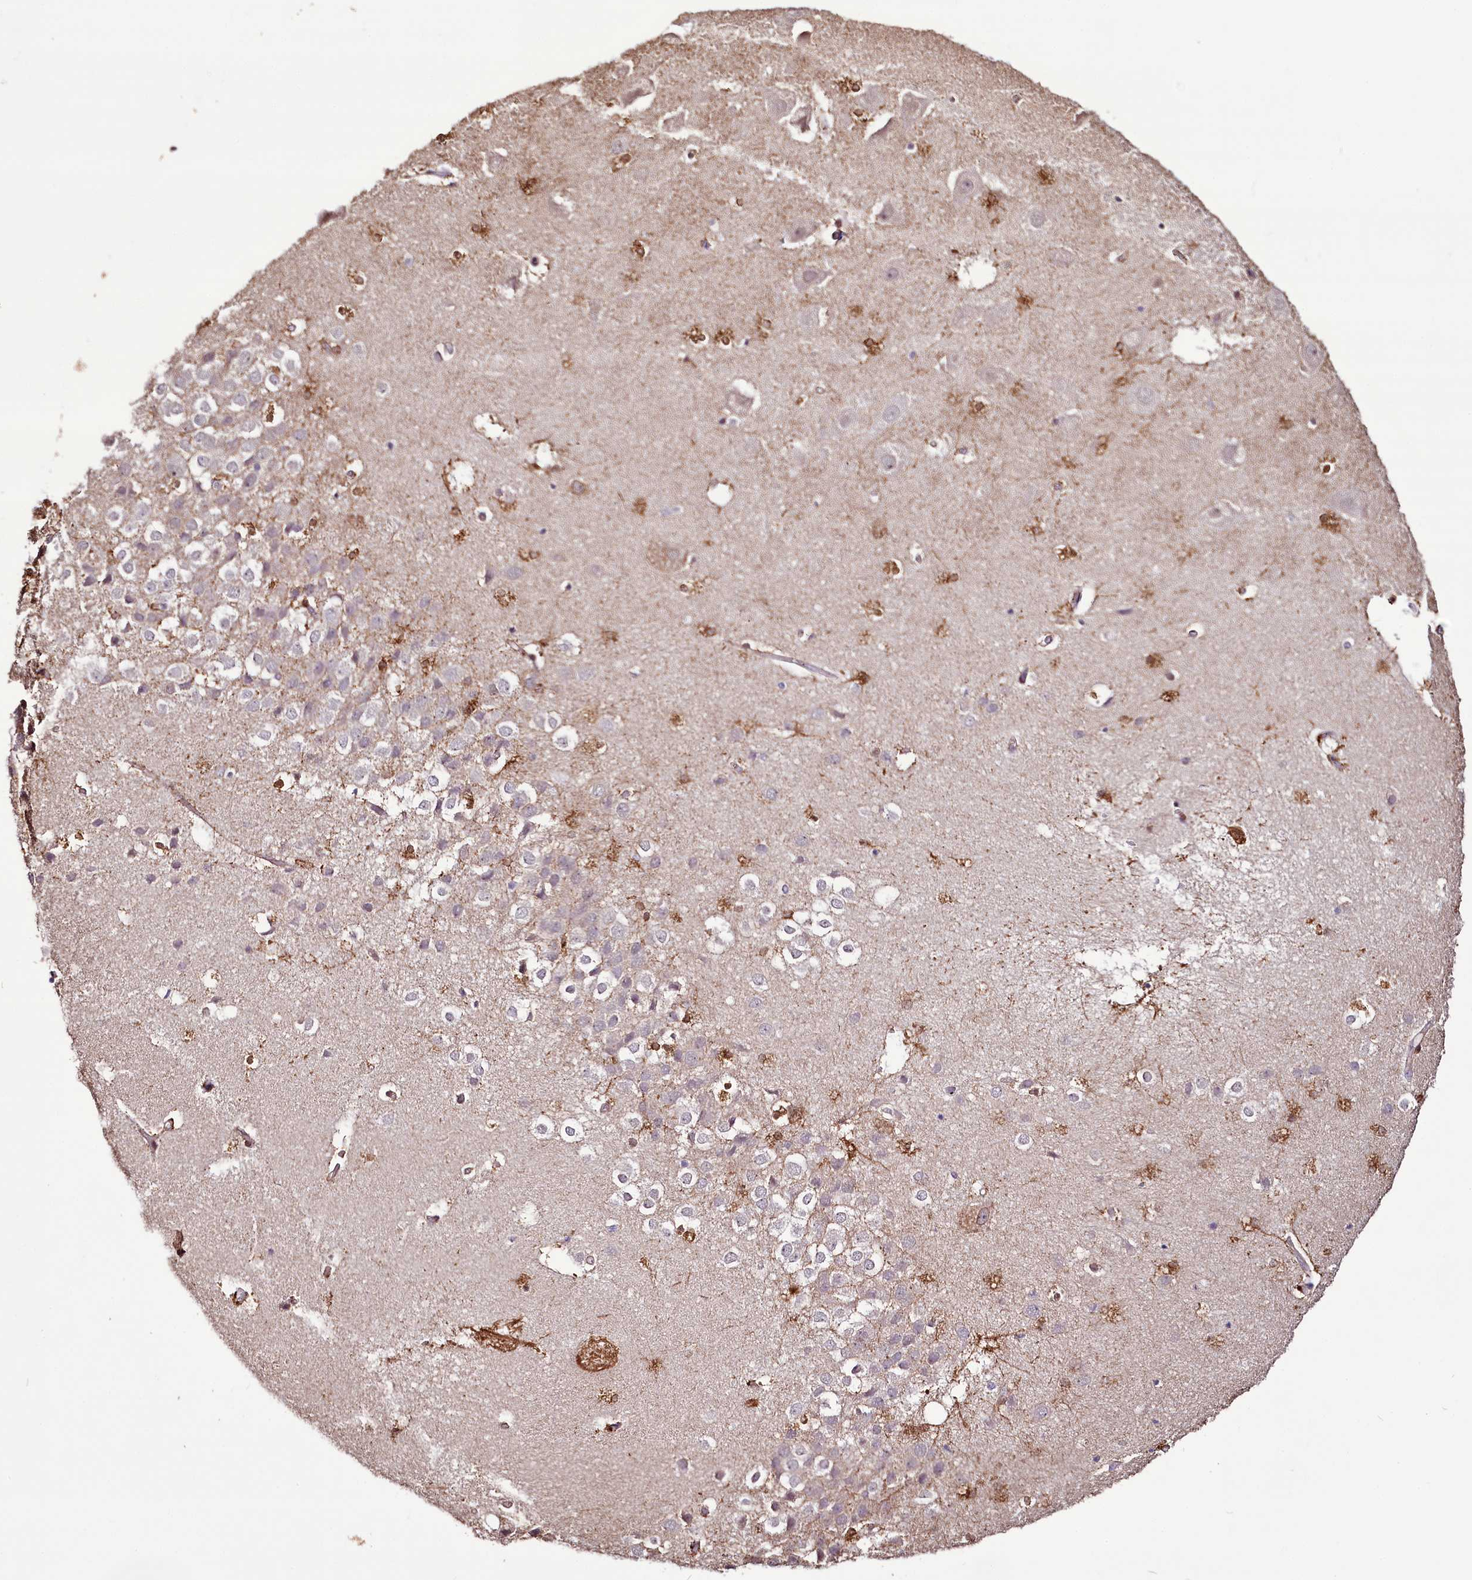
{"staining": {"intensity": "moderate", "quantity": "<25%", "location": "cytoplasmic/membranous,nuclear"}, "tissue": "hippocampus", "cell_type": "Glial cells", "image_type": "normal", "snomed": [{"axis": "morphology", "description": "Normal tissue, NOS"}, {"axis": "topography", "description": "Hippocampus"}], "caption": "Brown immunohistochemical staining in unremarkable human hippocampus displays moderate cytoplasmic/membranous,nuclear expression in approximately <25% of glial cells.", "gene": "CUTC", "patient": {"sex": "female", "age": 52}}